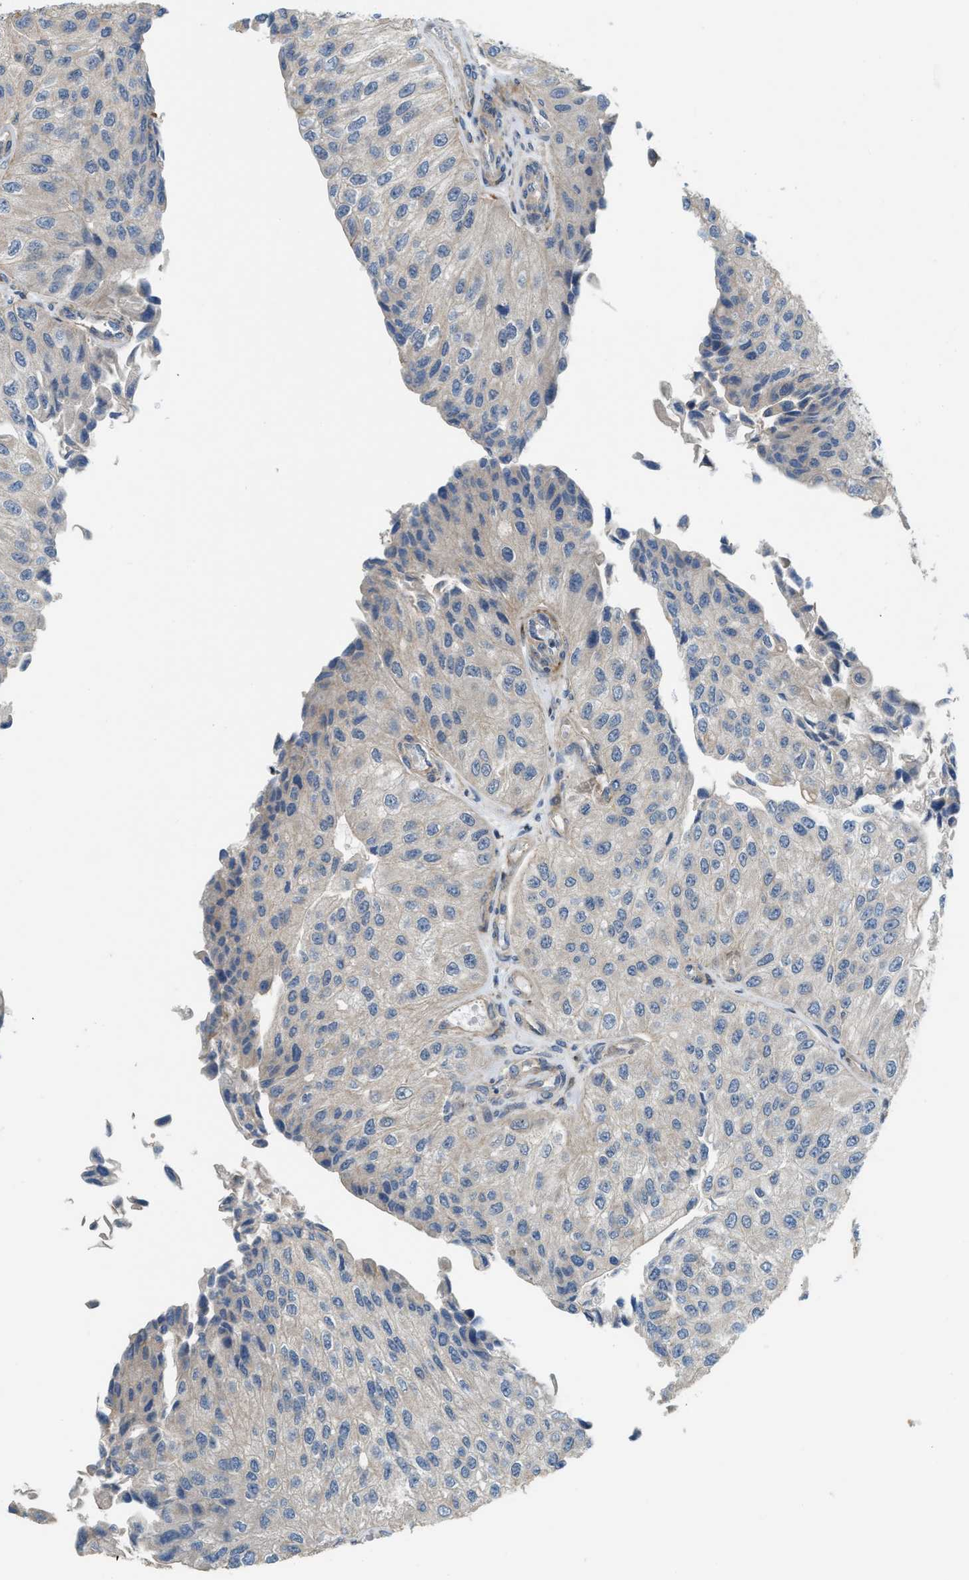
{"staining": {"intensity": "negative", "quantity": "none", "location": "none"}, "tissue": "urothelial cancer", "cell_type": "Tumor cells", "image_type": "cancer", "snomed": [{"axis": "morphology", "description": "Urothelial carcinoma, High grade"}, {"axis": "topography", "description": "Kidney"}, {"axis": "topography", "description": "Urinary bladder"}], "caption": "A micrograph of human urothelial carcinoma (high-grade) is negative for staining in tumor cells.", "gene": "BTN3A2", "patient": {"sex": "male", "age": 77}}